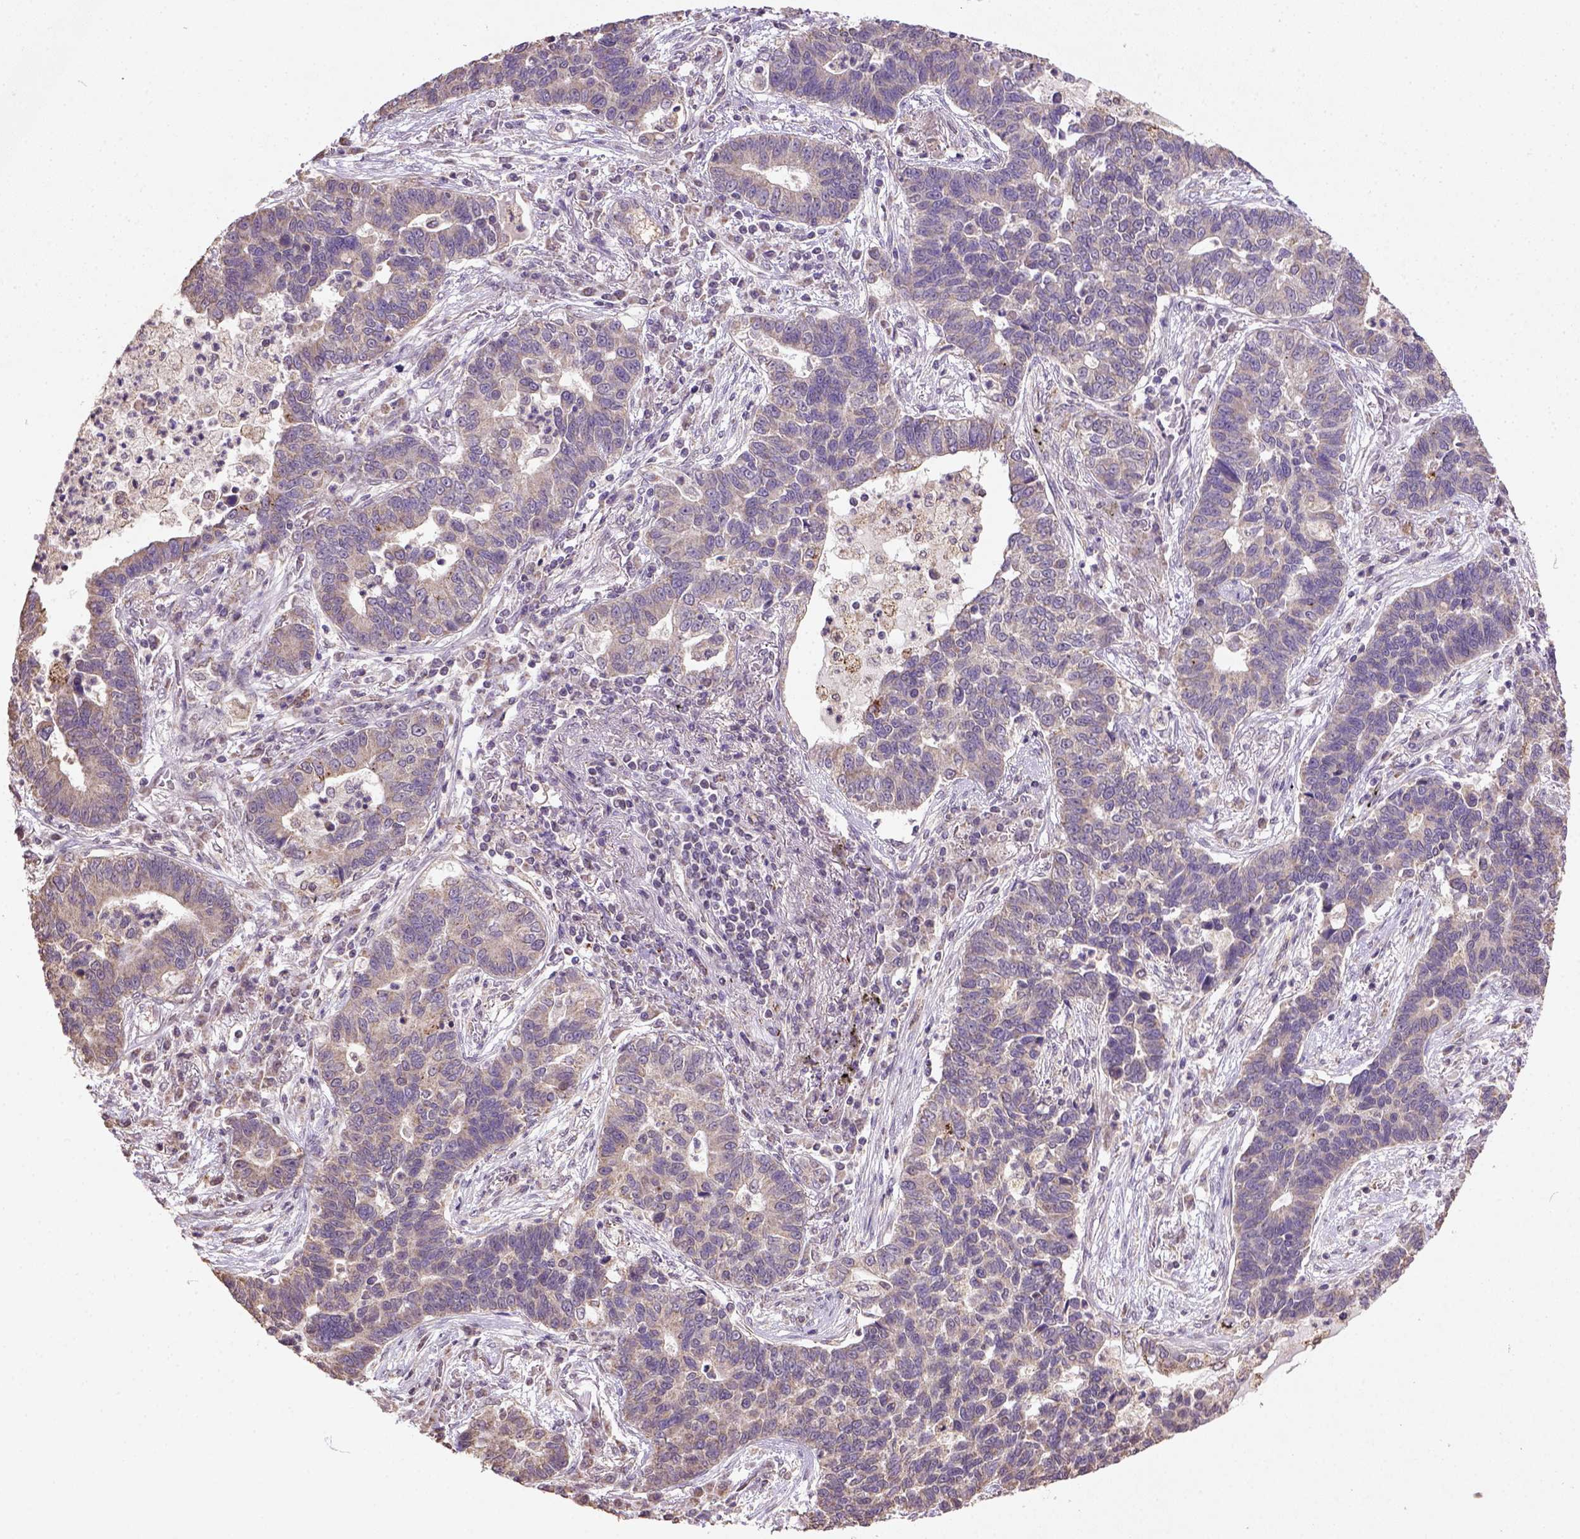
{"staining": {"intensity": "weak", "quantity": ">75%", "location": "cytoplasmic/membranous"}, "tissue": "lung cancer", "cell_type": "Tumor cells", "image_type": "cancer", "snomed": [{"axis": "morphology", "description": "Adenocarcinoma, NOS"}, {"axis": "topography", "description": "Lung"}], "caption": "Lung cancer (adenocarcinoma) was stained to show a protein in brown. There is low levels of weak cytoplasmic/membranous staining in about >75% of tumor cells.", "gene": "NUDT10", "patient": {"sex": "female", "age": 57}}